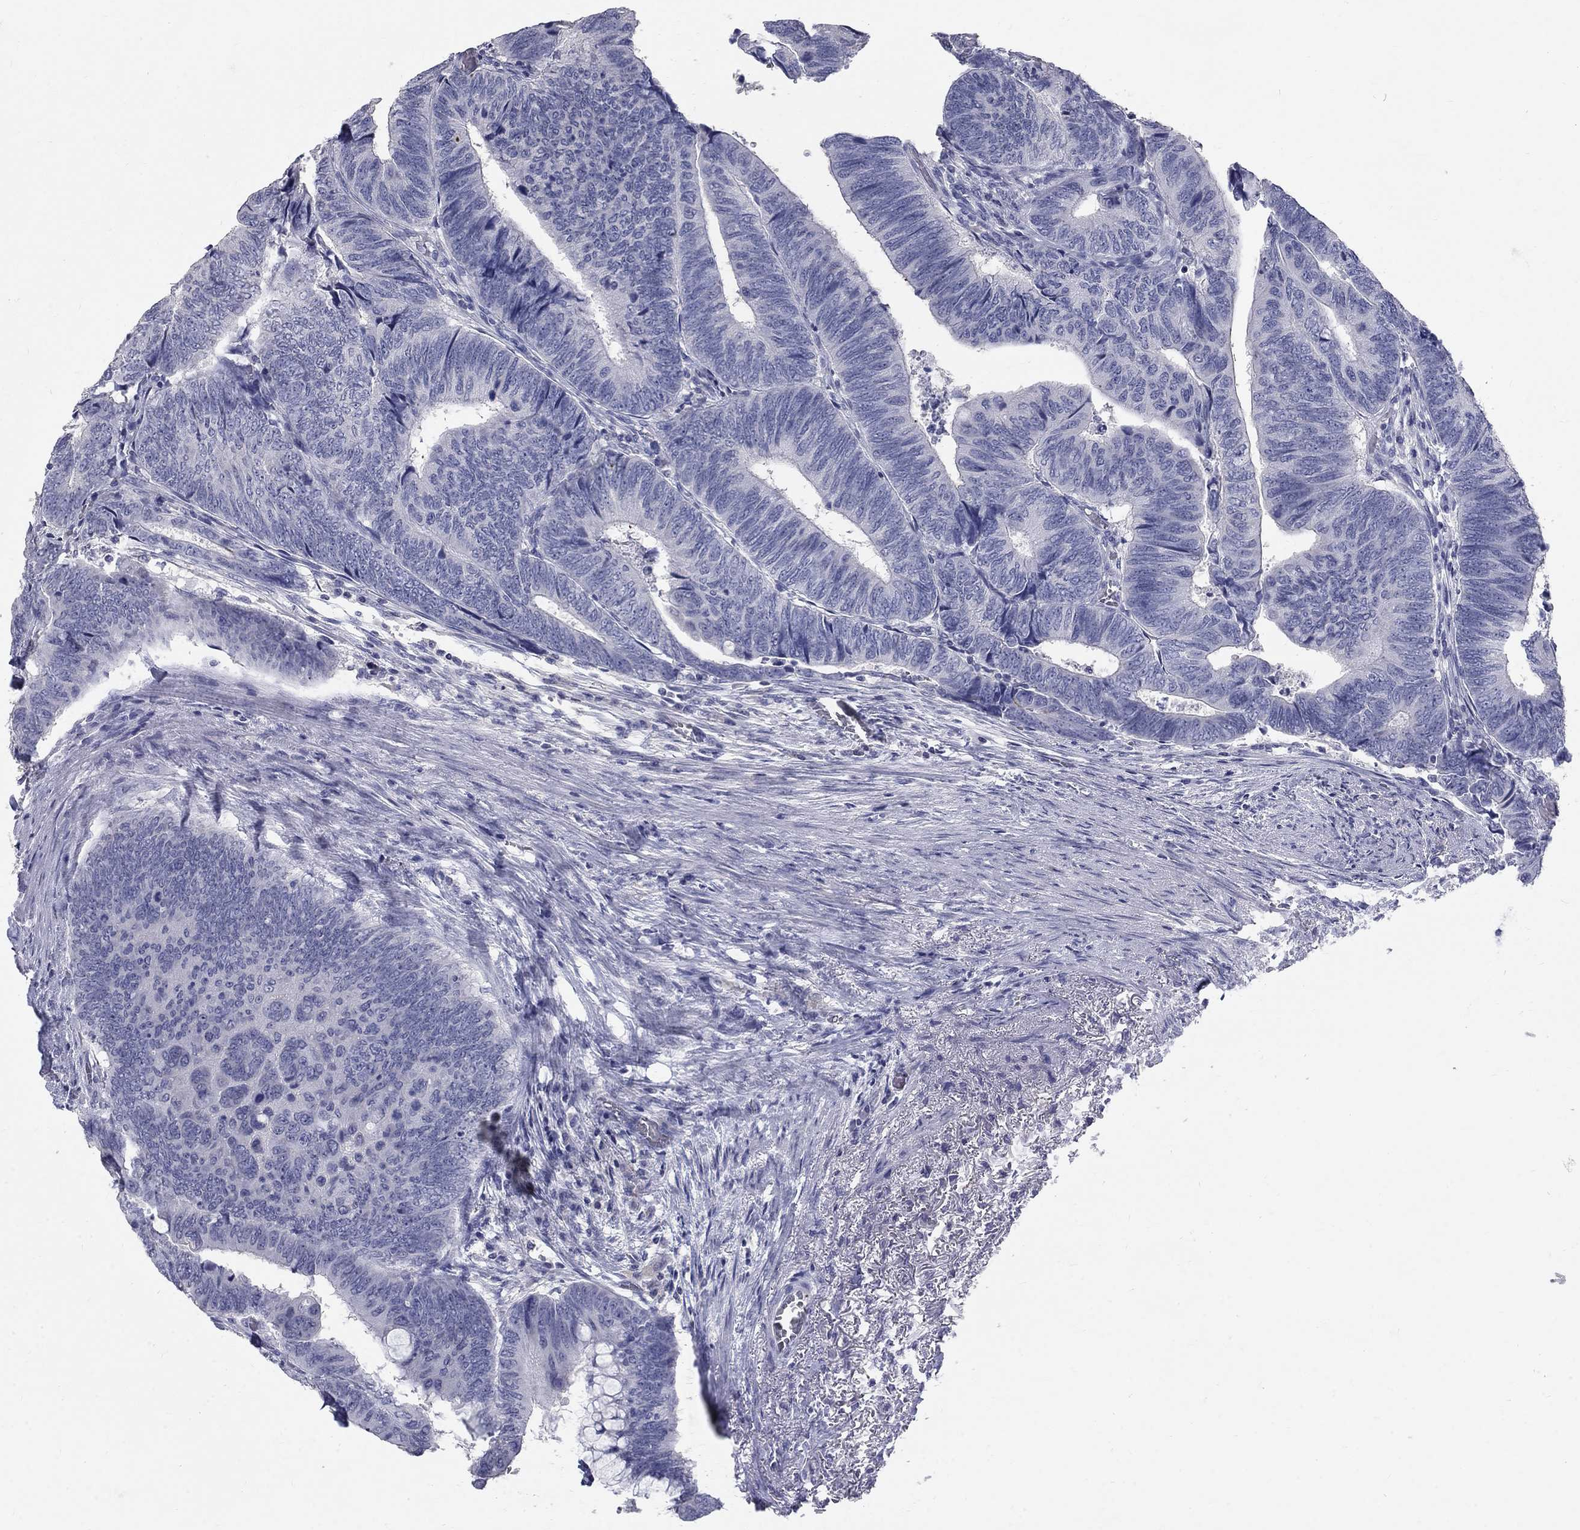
{"staining": {"intensity": "negative", "quantity": "none", "location": "none"}, "tissue": "colorectal cancer", "cell_type": "Tumor cells", "image_type": "cancer", "snomed": [{"axis": "morphology", "description": "Normal tissue, NOS"}, {"axis": "morphology", "description": "Adenocarcinoma, NOS"}, {"axis": "topography", "description": "Rectum"}, {"axis": "topography", "description": "Peripheral nerve tissue"}], "caption": "The image displays no significant positivity in tumor cells of colorectal cancer (adenocarcinoma). (DAB (3,3'-diaminobenzidine) immunohistochemistry, high magnification).", "gene": "PTH1R", "patient": {"sex": "male", "age": 92}}